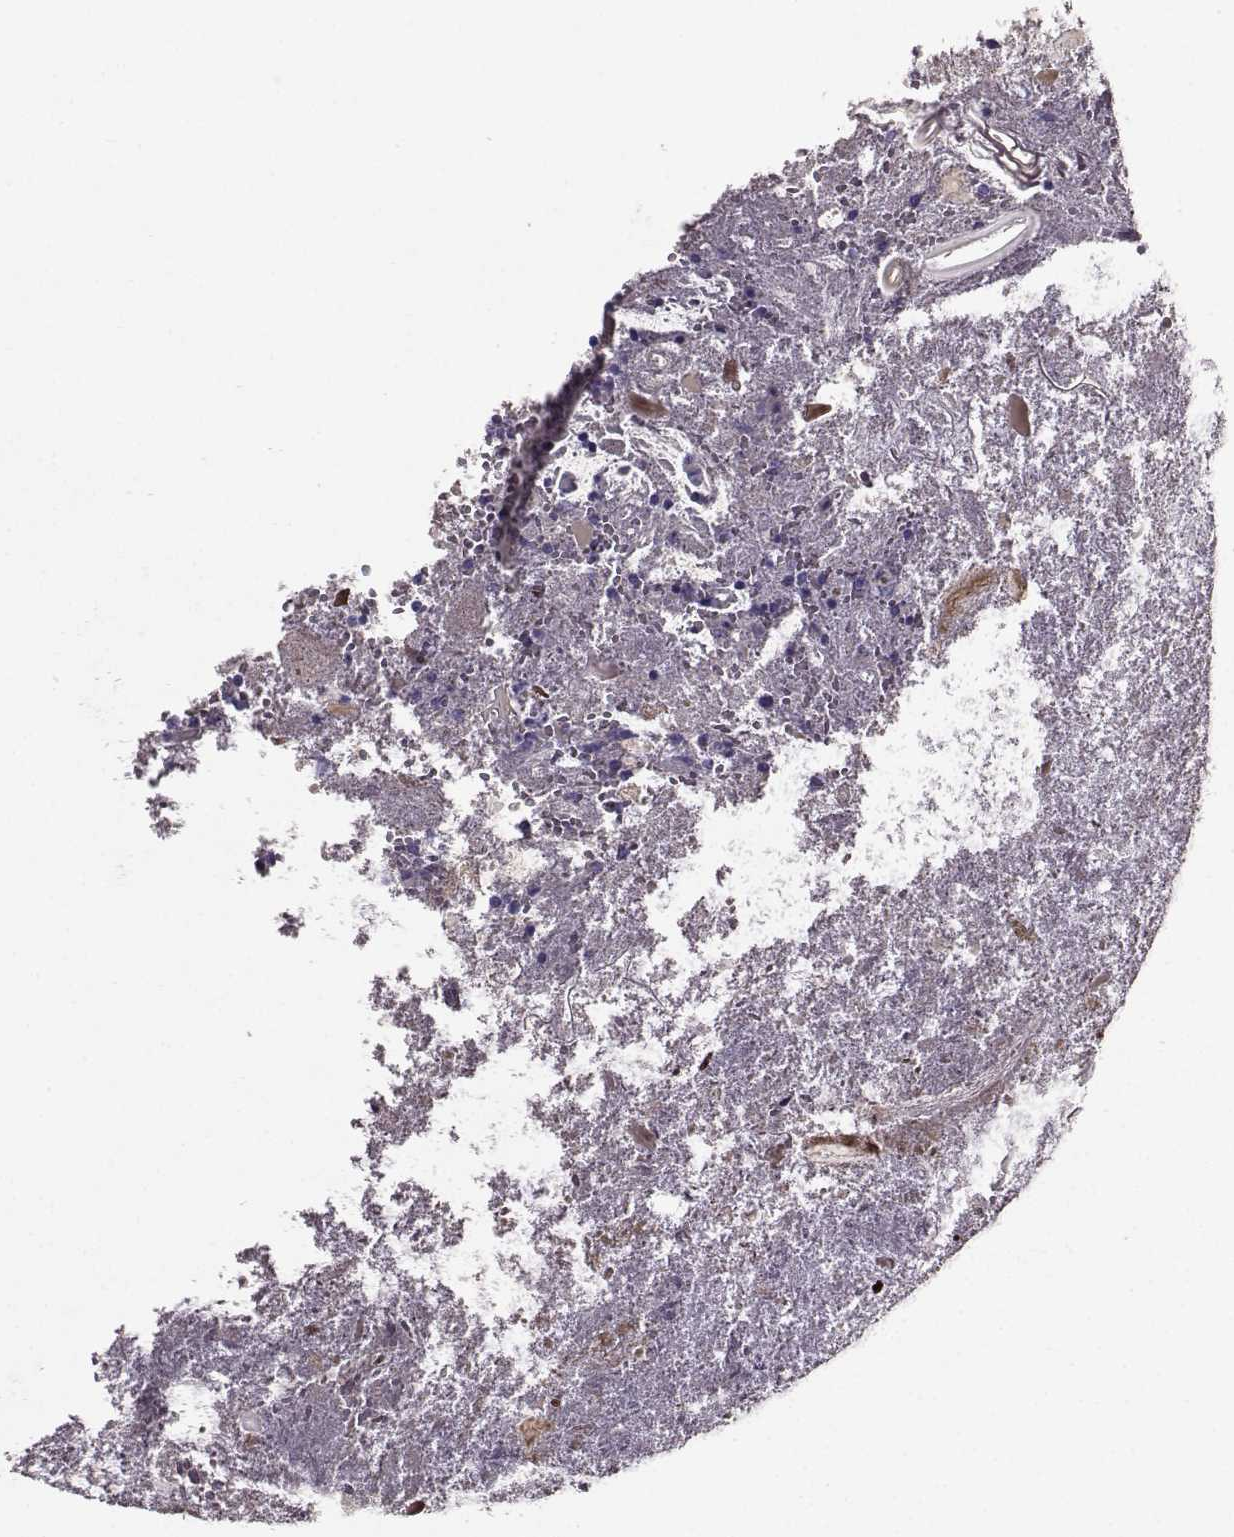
{"staining": {"intensity": "negative", "quantity": "none", "location": "none"}, "tissue": "appendix", "cell_type": "Glandular cells", "image_type": "normal", "snomed": [{"axis": "morphology", "description": "Normal tissue, NOS"}, {"axis": "topography", "description": "Appendix"}], "caption": "Appendix was stained to show a protein in brown. There is no significant expression in glandular cells. (Stains: DAB immunohistochemistry (IHC) with hematoxylin counter stain, Microscopy: brightfield microscopy at high magnification).", "gene": "CLUL1", "patient": {"sex": "female", "age": 23}}